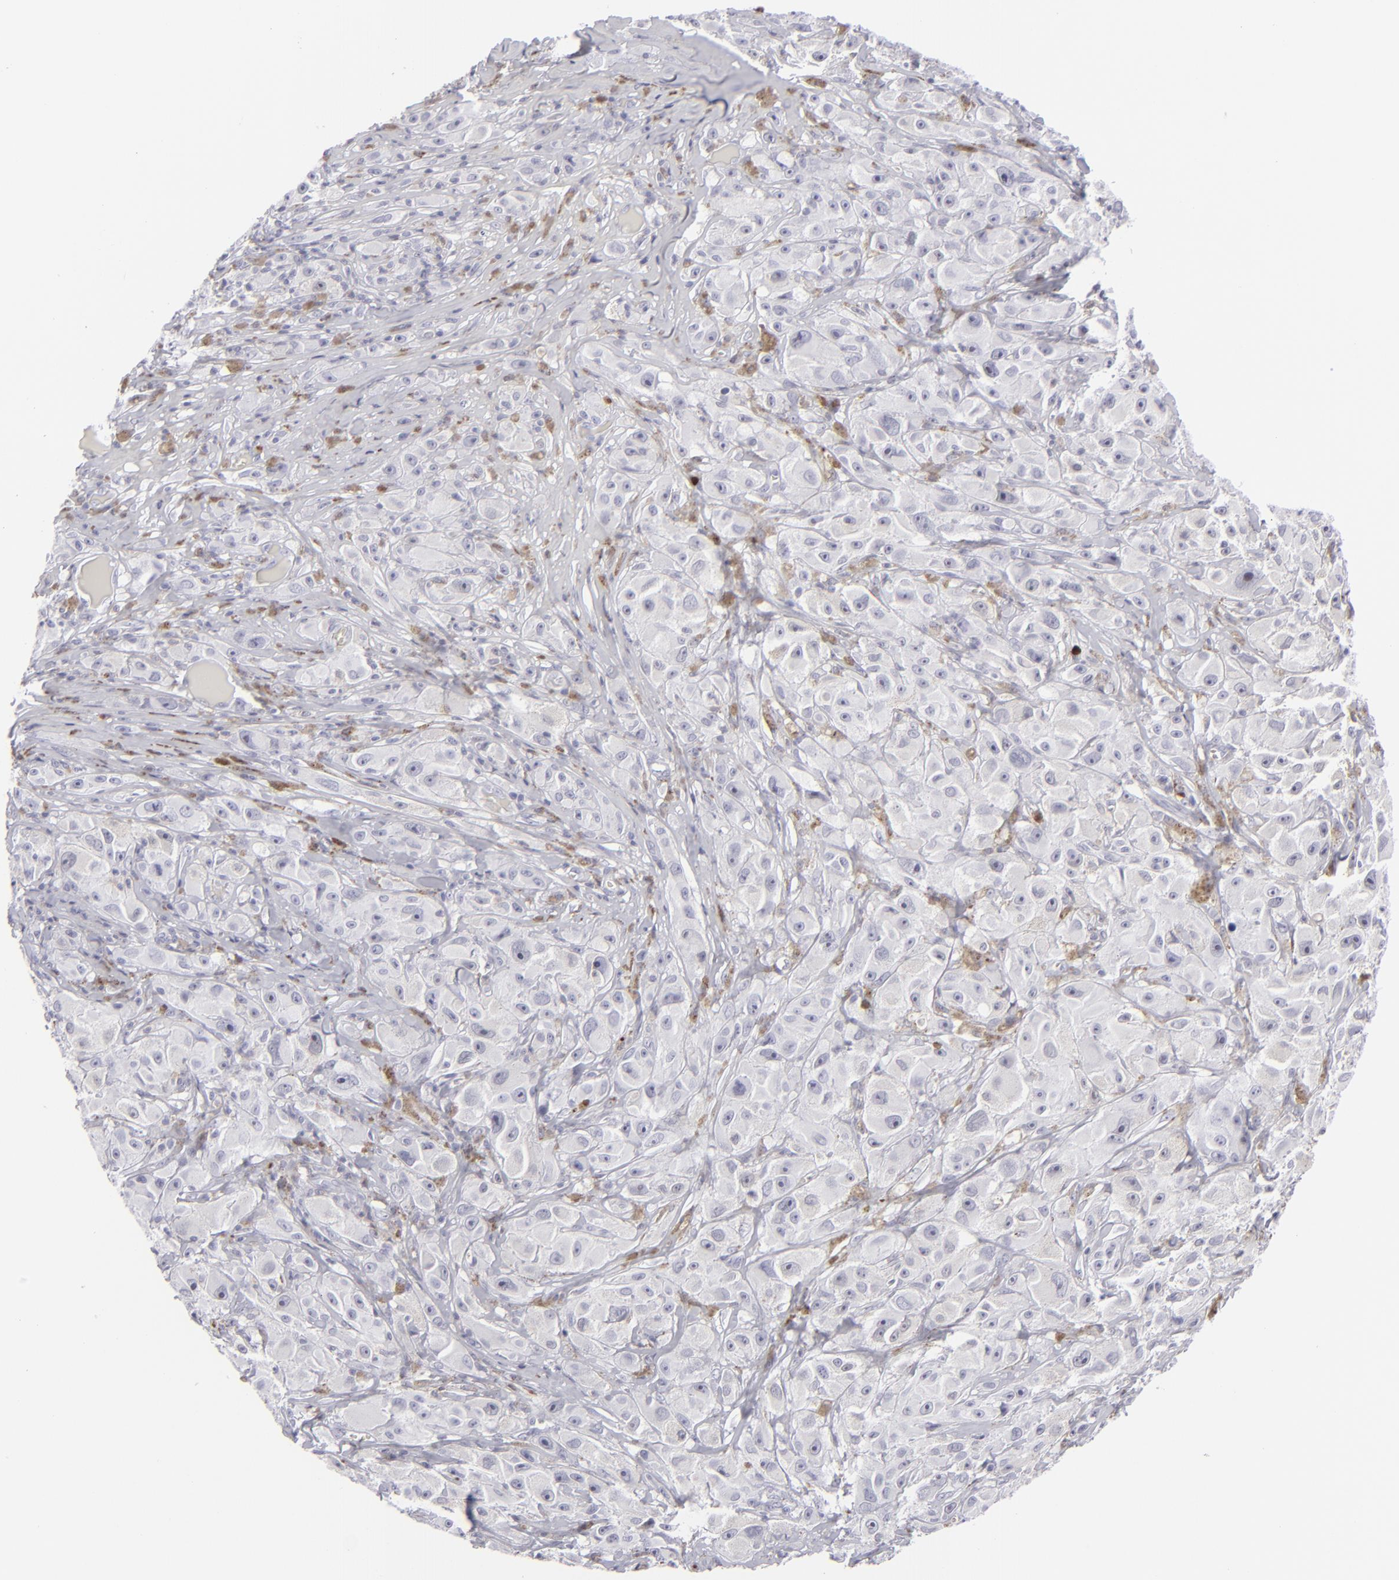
{"staining": {"intensity": "negative", "quantity": "none", "location": "none"}, "tissue": "melanoma", "cell_type": "Tumor cells", "image_type": "cancer", "snomed": [{"axis": "morphology", "description": "Malignant melanoma, NOS"}, {"axis": "topography", "description": "Skin"}], "caption": "A micrograph of human malignant melanoma is negative for staining in tumor cells.", "gene": "CD7", "patient": {"sex": "male", "age": 56}}